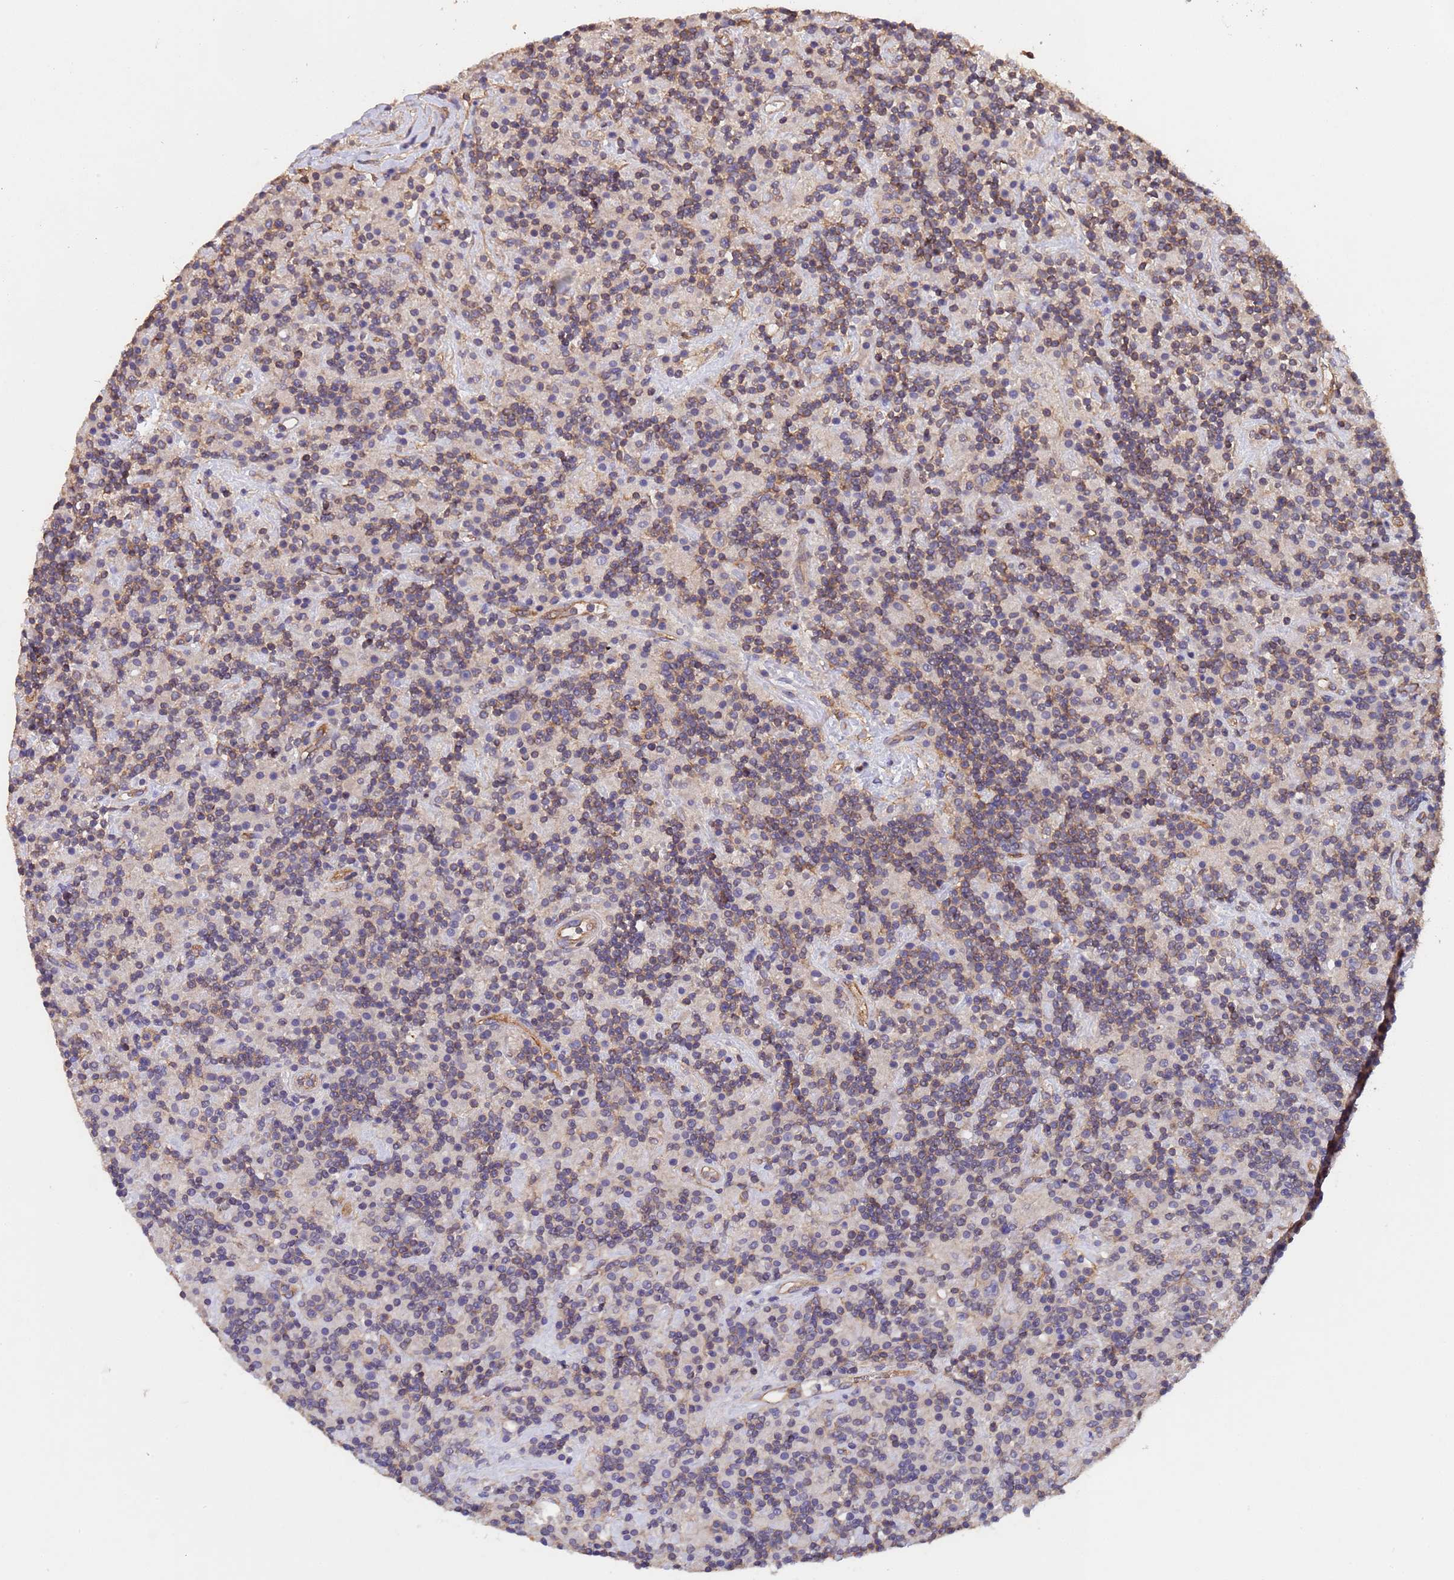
{"staining": {"intensity": "weak", "quantity": "<25%", "location": "cytoplasmic/membranous"}, "tissue": "lymphoma", "cell_type": "Tumor cells", "image_type": "cancer", "snomed": [{"axis": "morphology", "description": "Hodgkin's disease, NOS"}, {"axis": "topography", "description": "Lymph node"}], "caption": "An immunohistochemistry (IHC) histopathology image of lymphoma is shown. There is no staining in tumor cells of lymphoma.", "gene": "MTX3", "patient": {"sex": "male", "age": 70}}